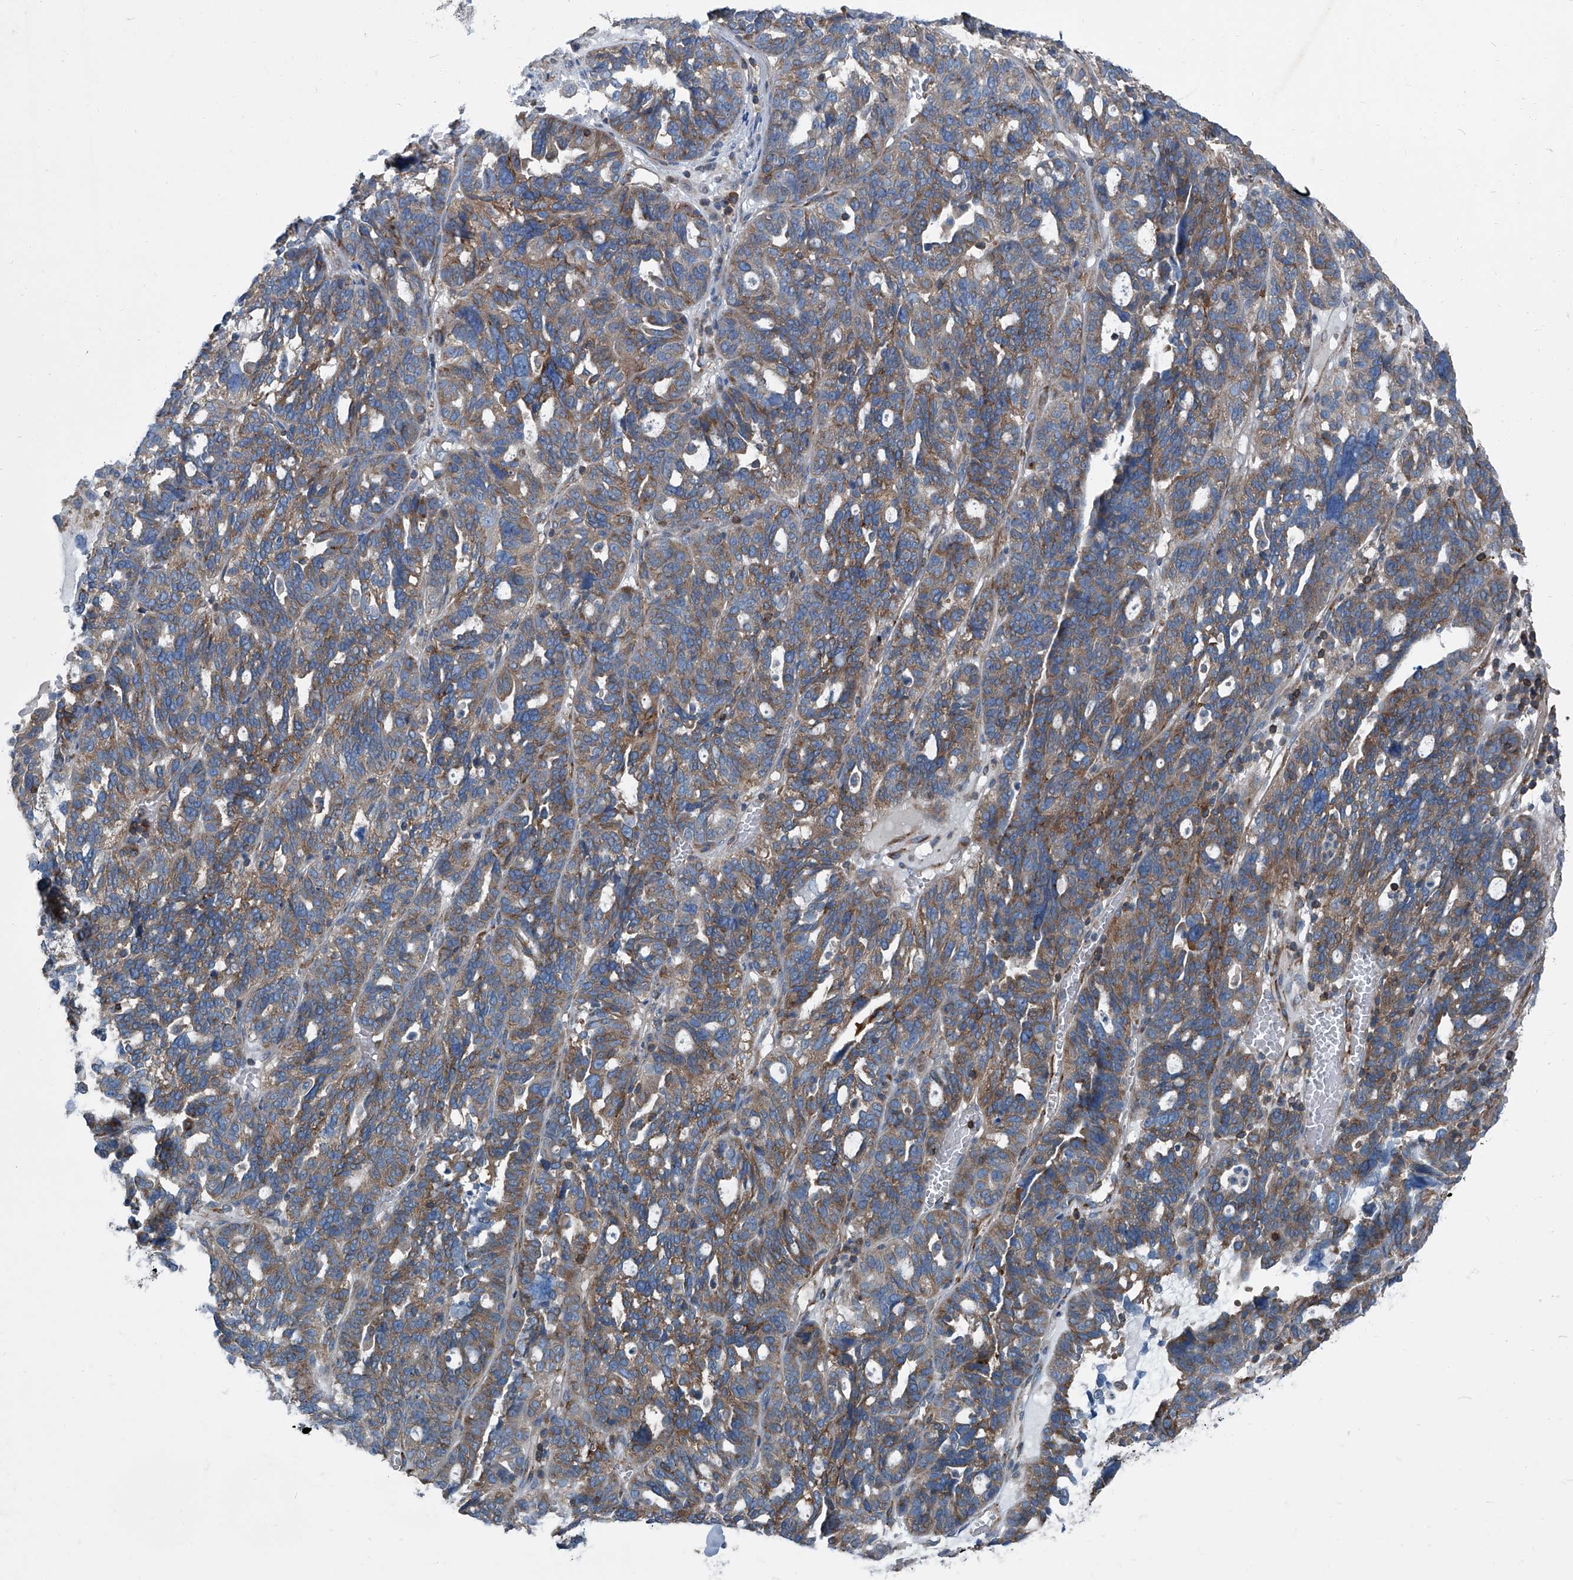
{"staining": {"intensity": "moderate", "quantity": ">75%", "location": "cytoplasmic/membranous"}, "tissue": "ovarian cancer", "cell_type": "Tumor cells", "image_type": "cancer", "snomed": [{"axis": "morphology", "description": "Cystadenocarcinoma, serous, NOS"}, {"axis": "topography", "description": "Ovary"}], "caption": "Ovarian cancer (serous cystadenocarcinoma) stained for a protein (brown) exhibits moderate cytoplasmic/membranous positive staining in approximately >75% of tumor cells.", "gene": "SEPTIN7", "patient": {"sex": "female", "age": 59}}